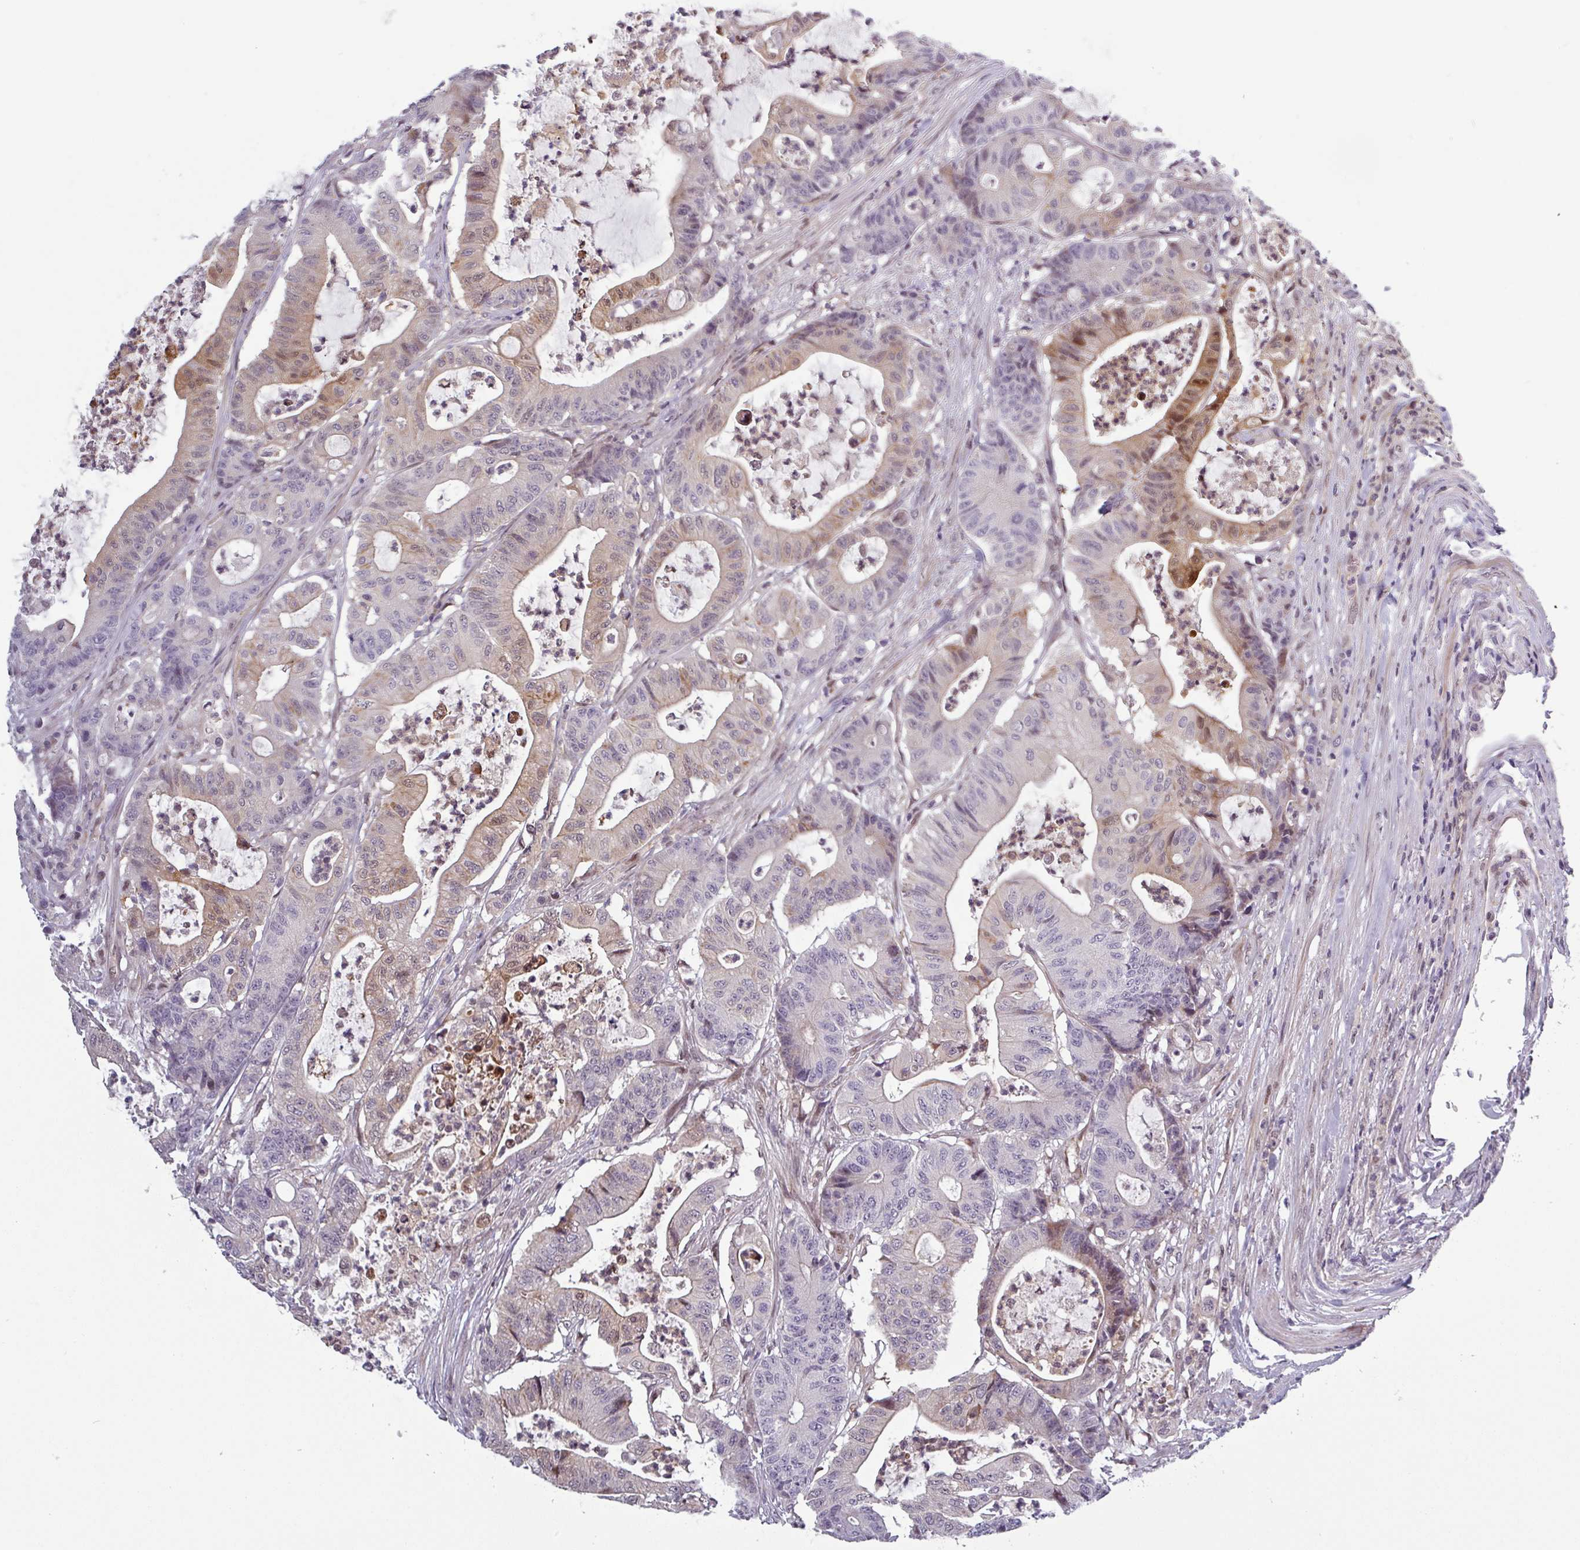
{"staining": {"intensity": "moderate", "quantity": "<25%", "location": "cytoplasmic/membranous,nuclear"}, "tissue": "colorectal cancer", "cell_type": "Tumor cells", "image_type": "cancer", "snomed": [{"axis": "morphology", "description": "Adenocarcinoma, NOS"}, {"axis": "topography", "description": "Colon"}], "caption": "Immunohistochemistry of human colorectal cancer (adenocarcinoma) shows low levels of moderate cytoplasmic/membranous and nuclear positivity in about <25% of tumor cells.", "gene": "PRAMEF12", "patient": {"sex": "female", "age": 84}}